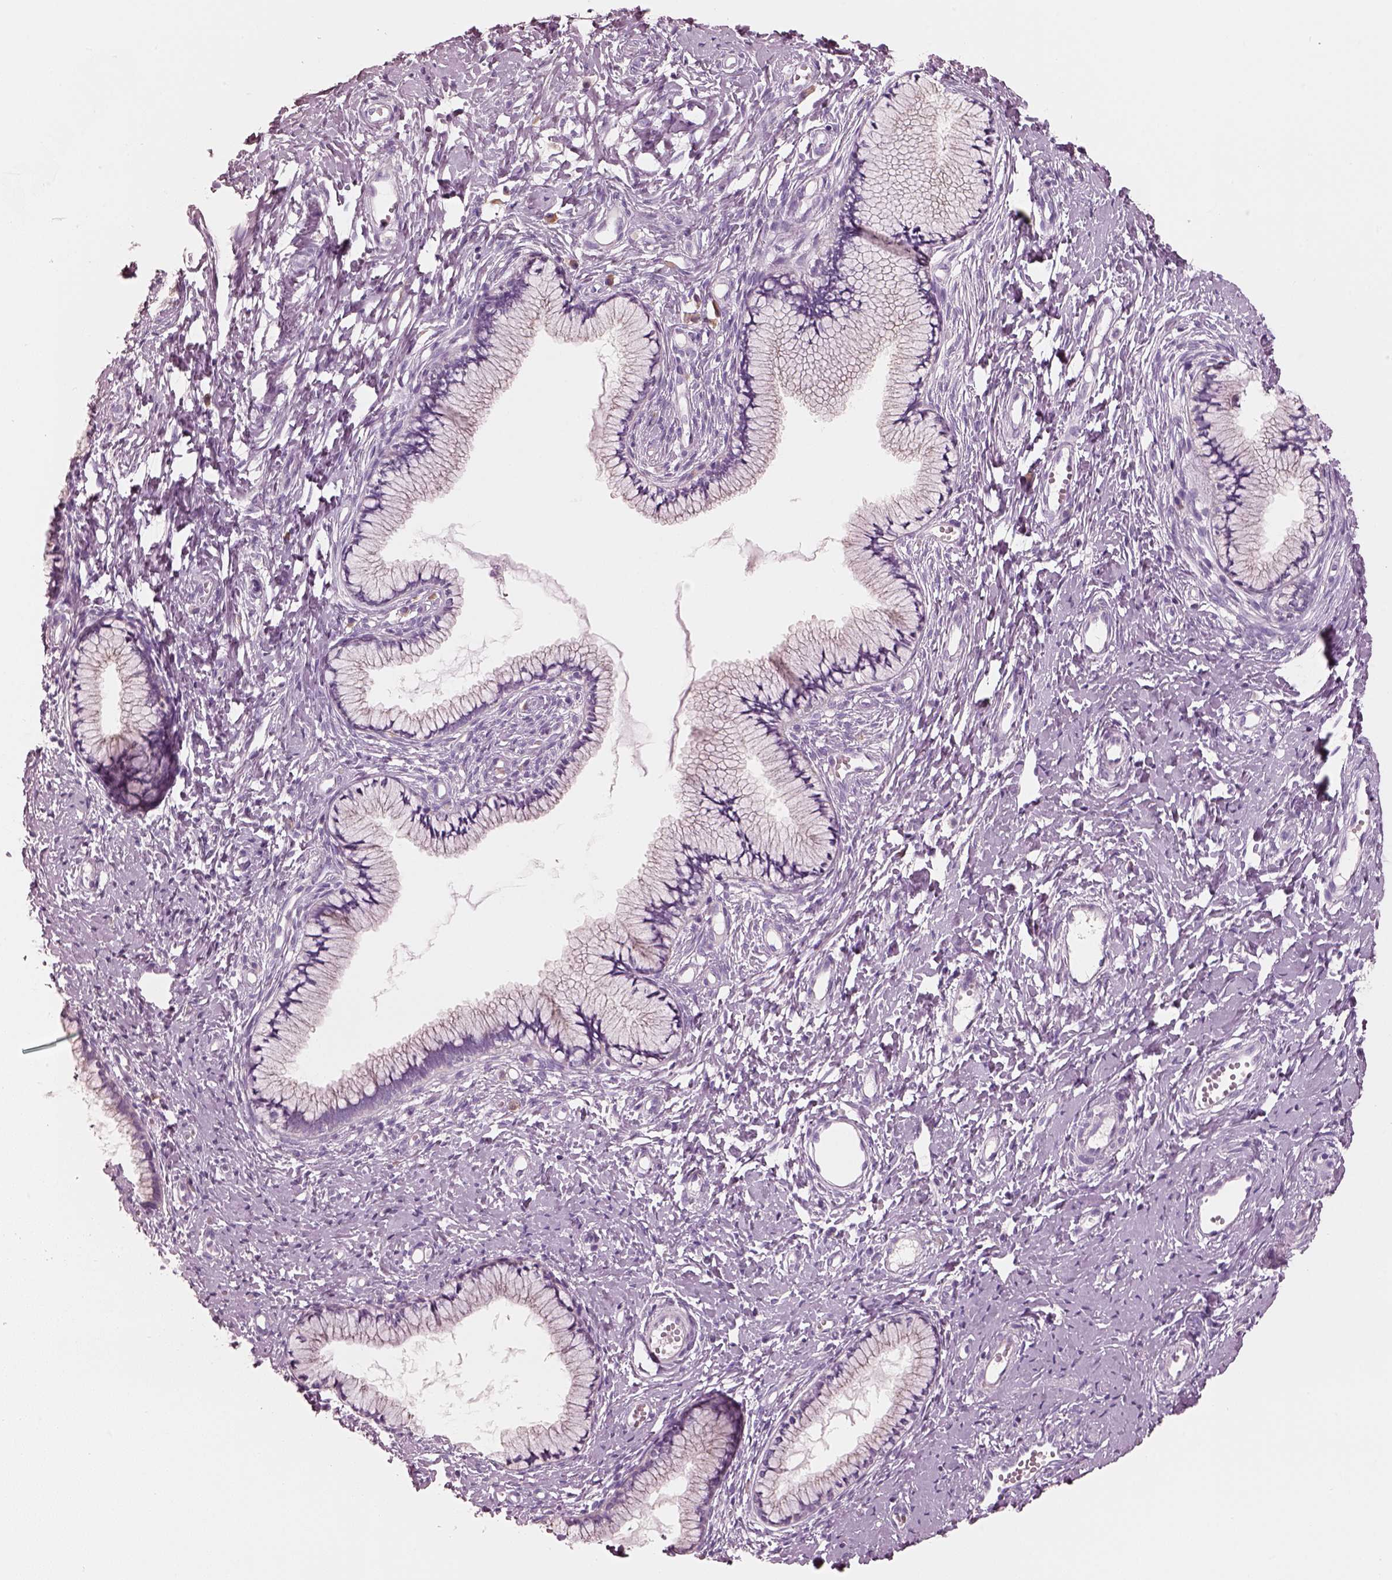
{"staining": {"intensity": "negative", "quantity": "none", "location": "none"}, "tissue": "cervix", "cell_type": "Glandular cells", "image_type": "normal", "snomed": [{"axis": "morphology", "description": "Normal tissue, NOS"}, {"axis": "topography", "description": "Cervix"}], "caption": "Immunohistochemistry (IHC) photomicrograph of benign cervix stained for a protein (brown), which shows no expression in glandular cells.", "gene": "PNOC", "patient": {"sex": "female", "age": 40}}